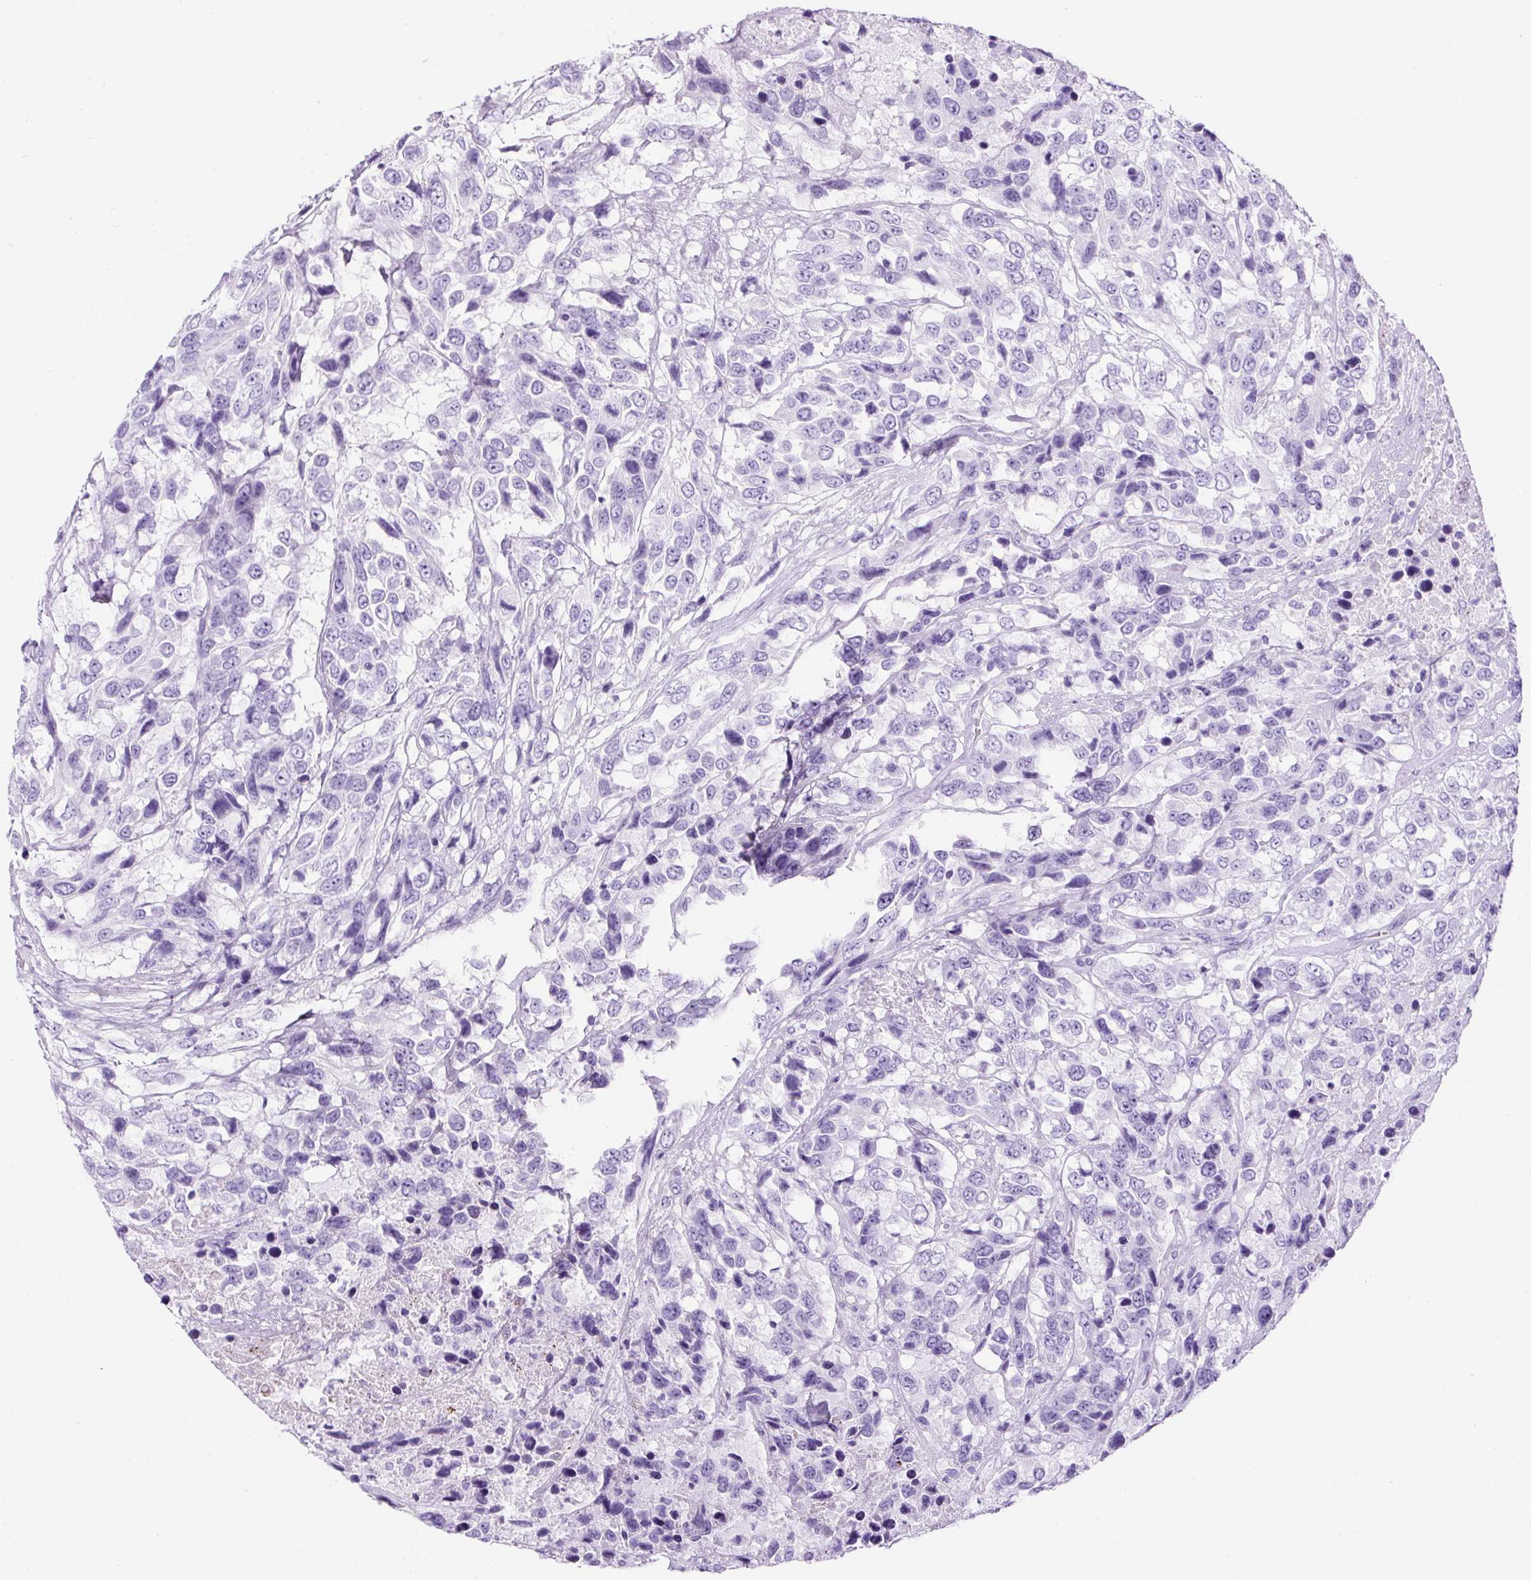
{"staining": {"intensity": "negative", "quantity": "none", "location": "none"}, "tissue": "urothelial cancer", "cell_type": "Tumor cells", "image_type": "cancer", "snomed": [{"axis": "morphology", "description": "Urothelial carcinoma, High grade"}, {"axis": "topography", "description": "Urinary bladder"}], "caption": "Histopathology image shows no protein positivity in tumor cells of urothelial cancer tissue. (Stains: DAB (3,3'-diaminobenzidine) immunohistochemistry (IHC) with hematoxylin counter stain, Microscopy: brightfield microscopy at high magnification).", "gene": "TMEM200B", "patient": {"sex": "female", "age": 70}}